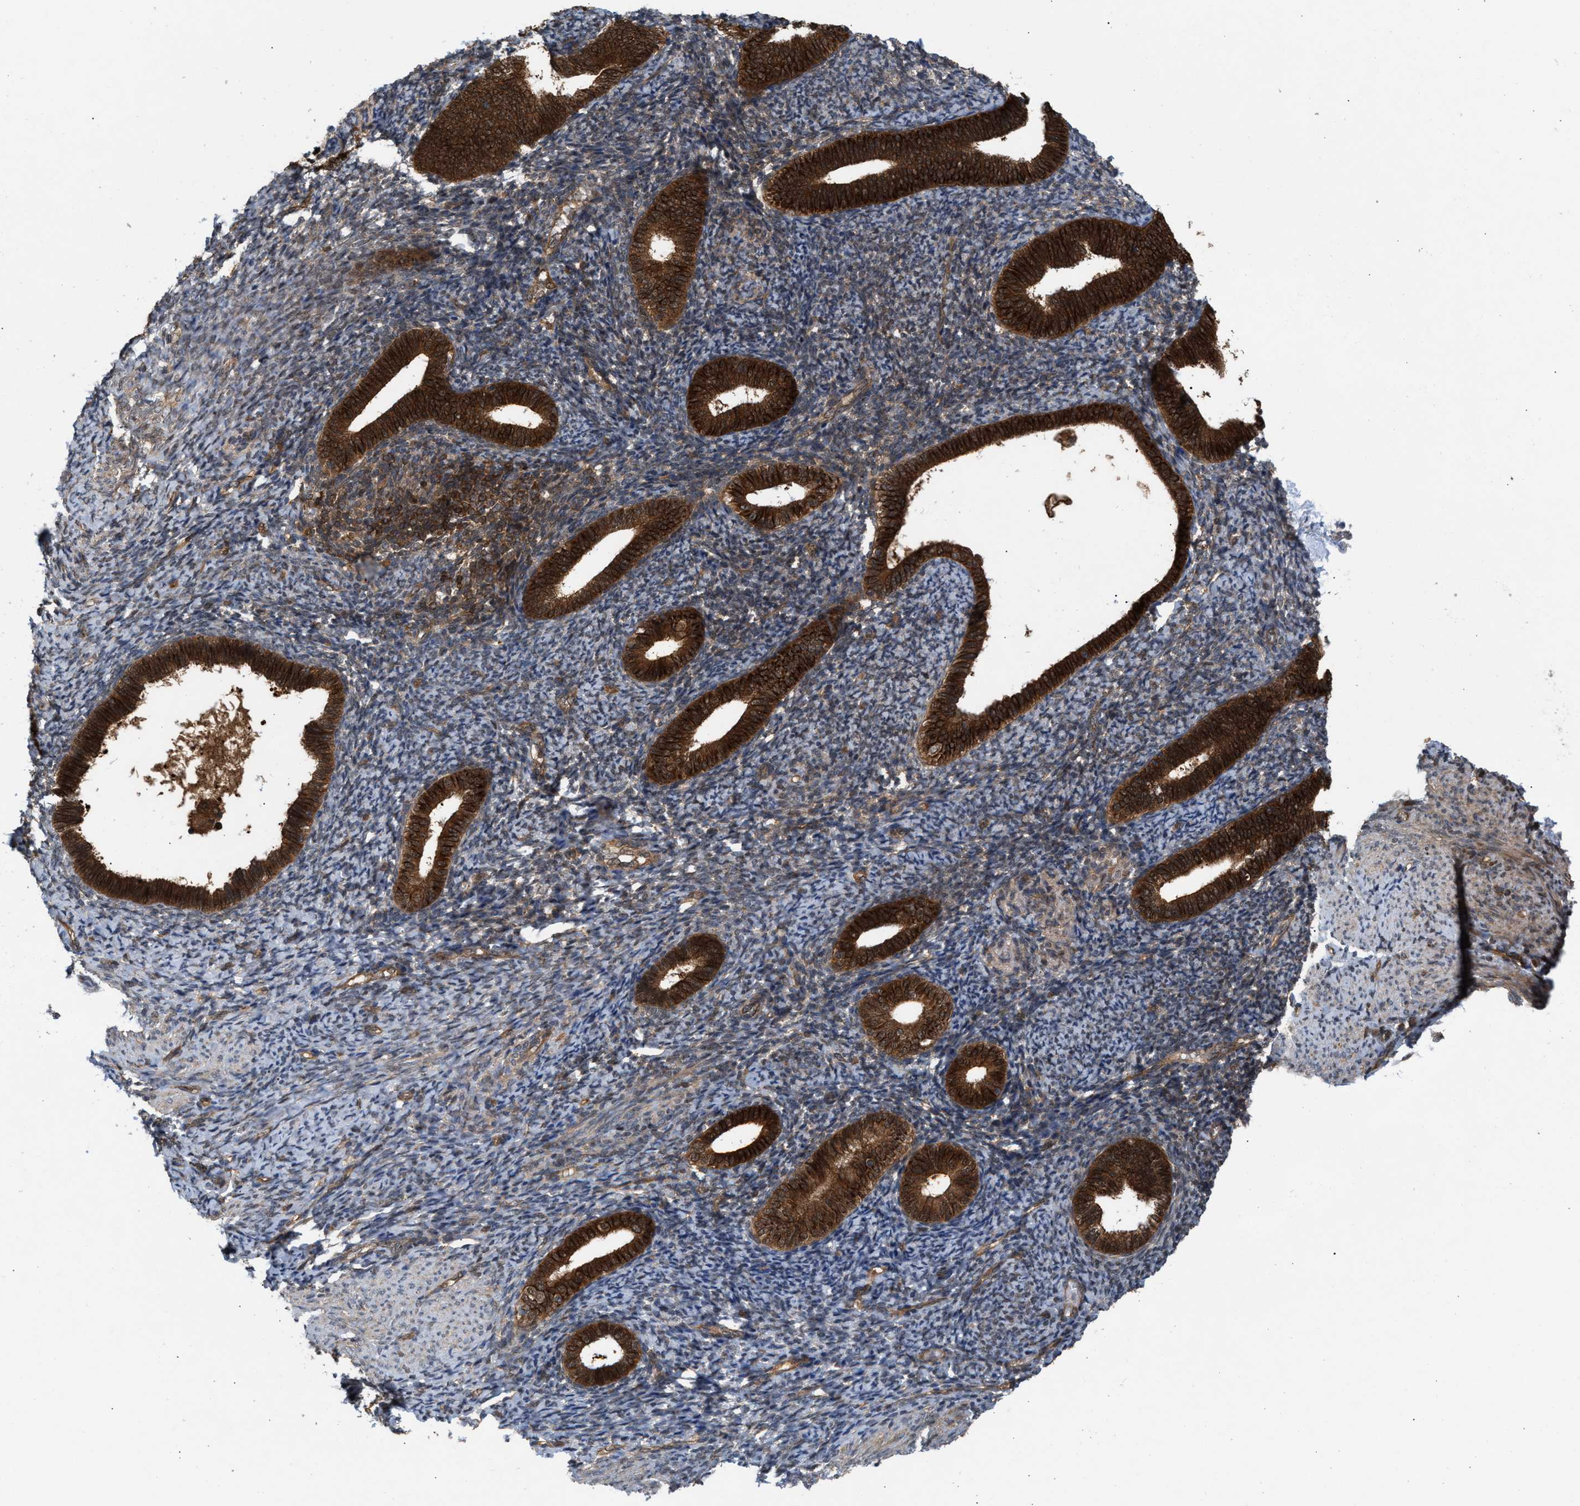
{"staining": {"intensity": "negative", "quantity": "none", "location": "none"}, "tissue": "endometrium", "cell_type": "Cells in endometrial stroma", "image_type": "normal", "snomed": [{"axis": "morphology", "description": "Normal tissue, NOS"}, {"axis": "topography", "description": "Endometrium"}], "caption": "IHC of normal human endometrium shows no staining in cells in endometrial stroma.", "gene": "GLOD4", "patient": {"sex": "female", "age": 66}}